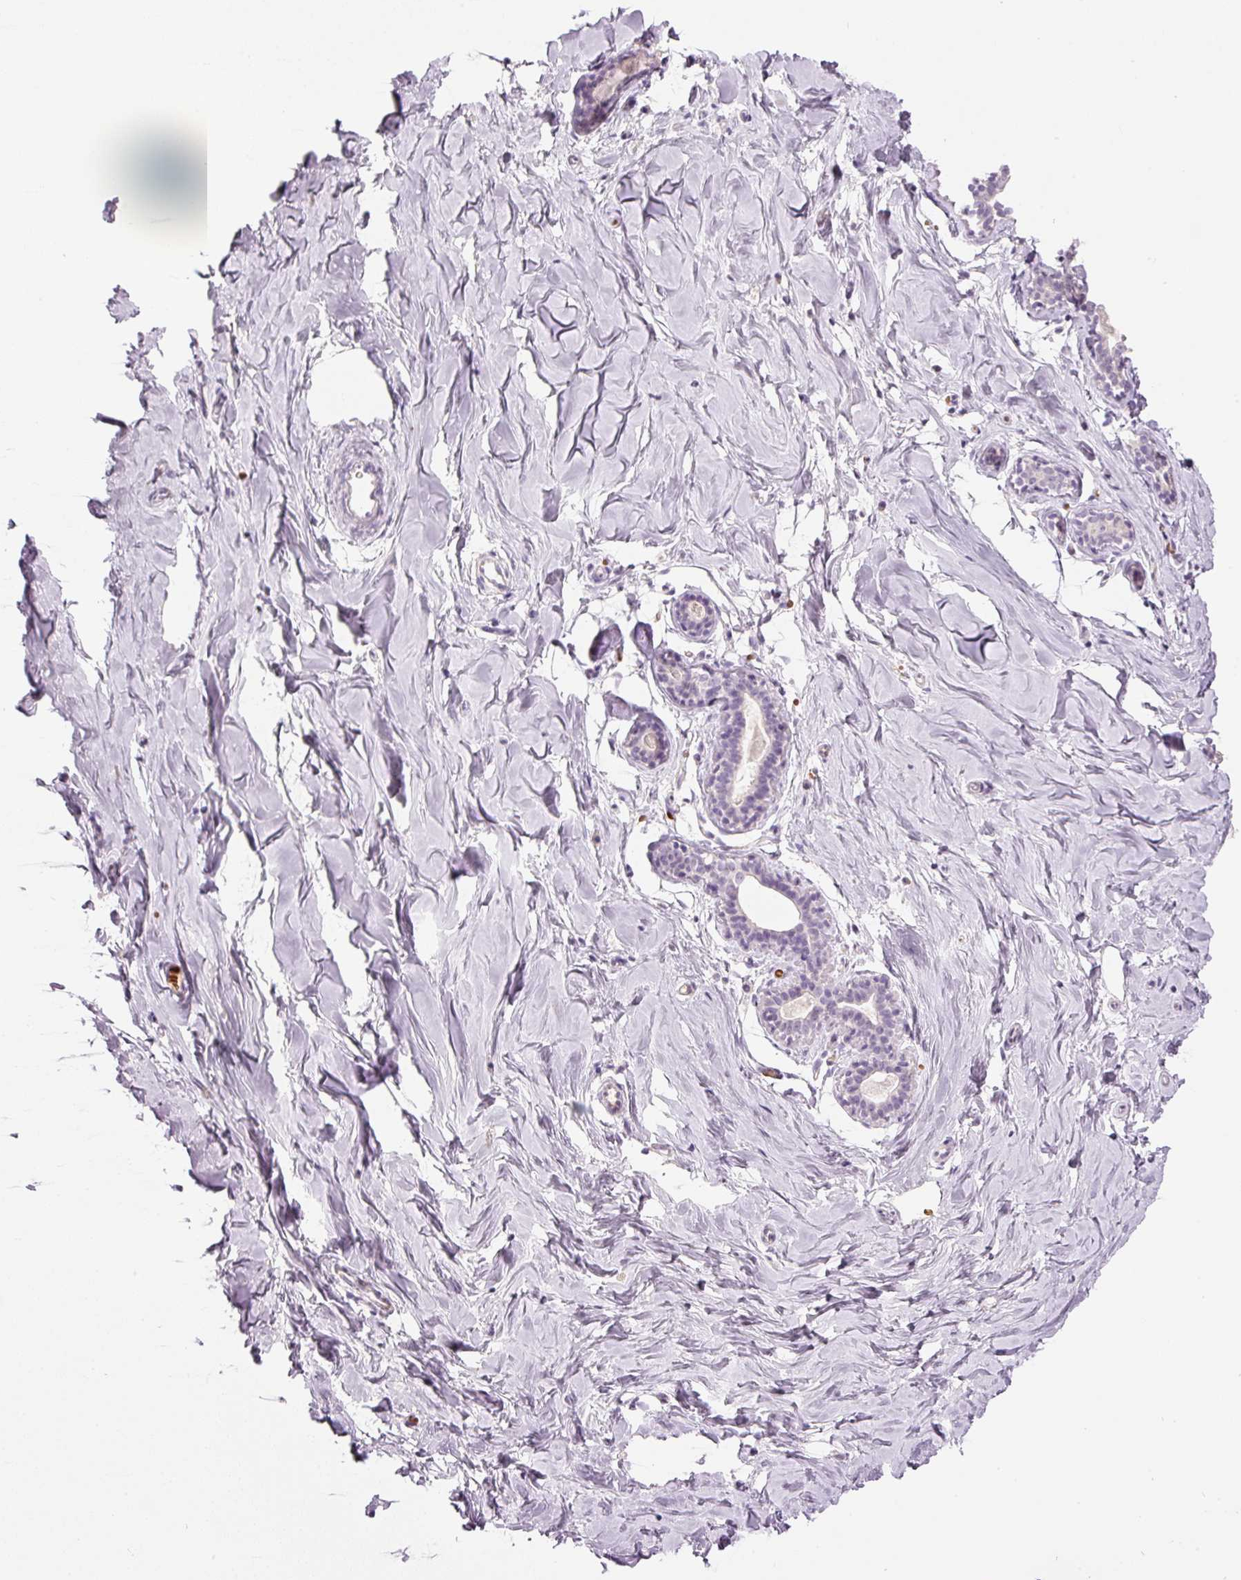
{"staining": {"intensity": "negative", "quantity": "none", "location": "none"}, "tissue": "breast", "cell_type": "Adipocytes", "image_type": "normal", "snomed": [{"axis": "morphology", "description": "Normal tissue, NOS"}, {"axis": "topography", "description": "Breast"}], "caption": "Immunohistochemistry (IHC) image of benign human breast stained for a protein (brown), which demonstrates no staining in adipocytes. Brightfield microscopy of immunohistochemistry stained with DAB (3,3'-diaminobenzidine) (brown) and hematoxylin (blue), captured at high magnification.", "gene": "LY6G6D", "patient": {"sex": "female", "age": 23}}